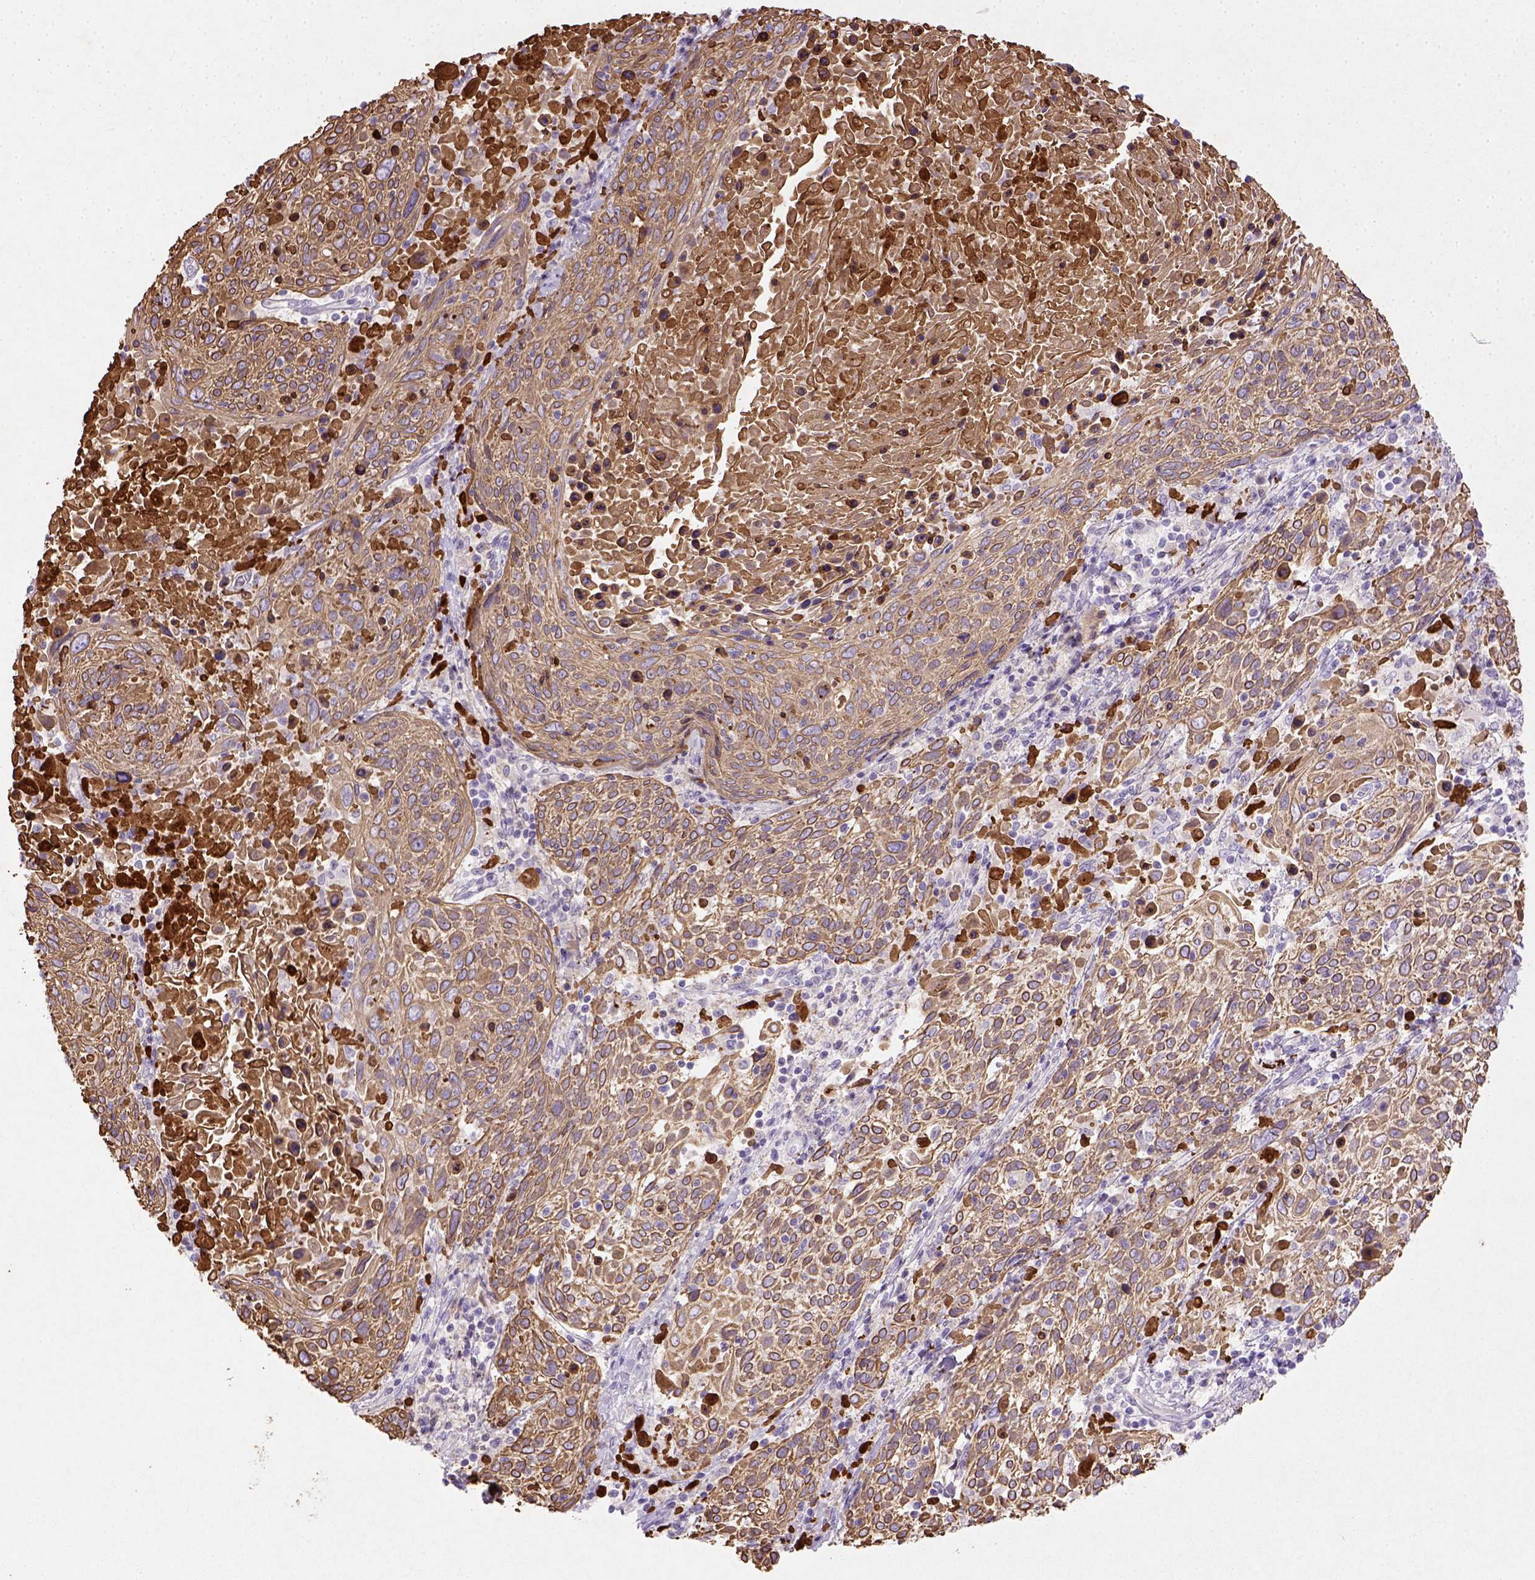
{"staining": {"intensity": "strong", "quantity": ">75%", "location": "cytoplasmic/membranous"}, "tissue": "cervical cancer", "cell_type": "Tumor cells", "image_type": "cancer", "snomed": [{"axis": "morphology", "description": "Squamous cell carcinoma, NOS"}, {"axis": "topography", "description": "Cervix"}], "caption": "Protein staining of squamous cell carcinoma (cervical) tissue reveals strong cytoplasmic/membranous staining in approximately >75% of tumor cells.", "gene": "NUDT2", "patient": {"sex": "female", "age": 61}}